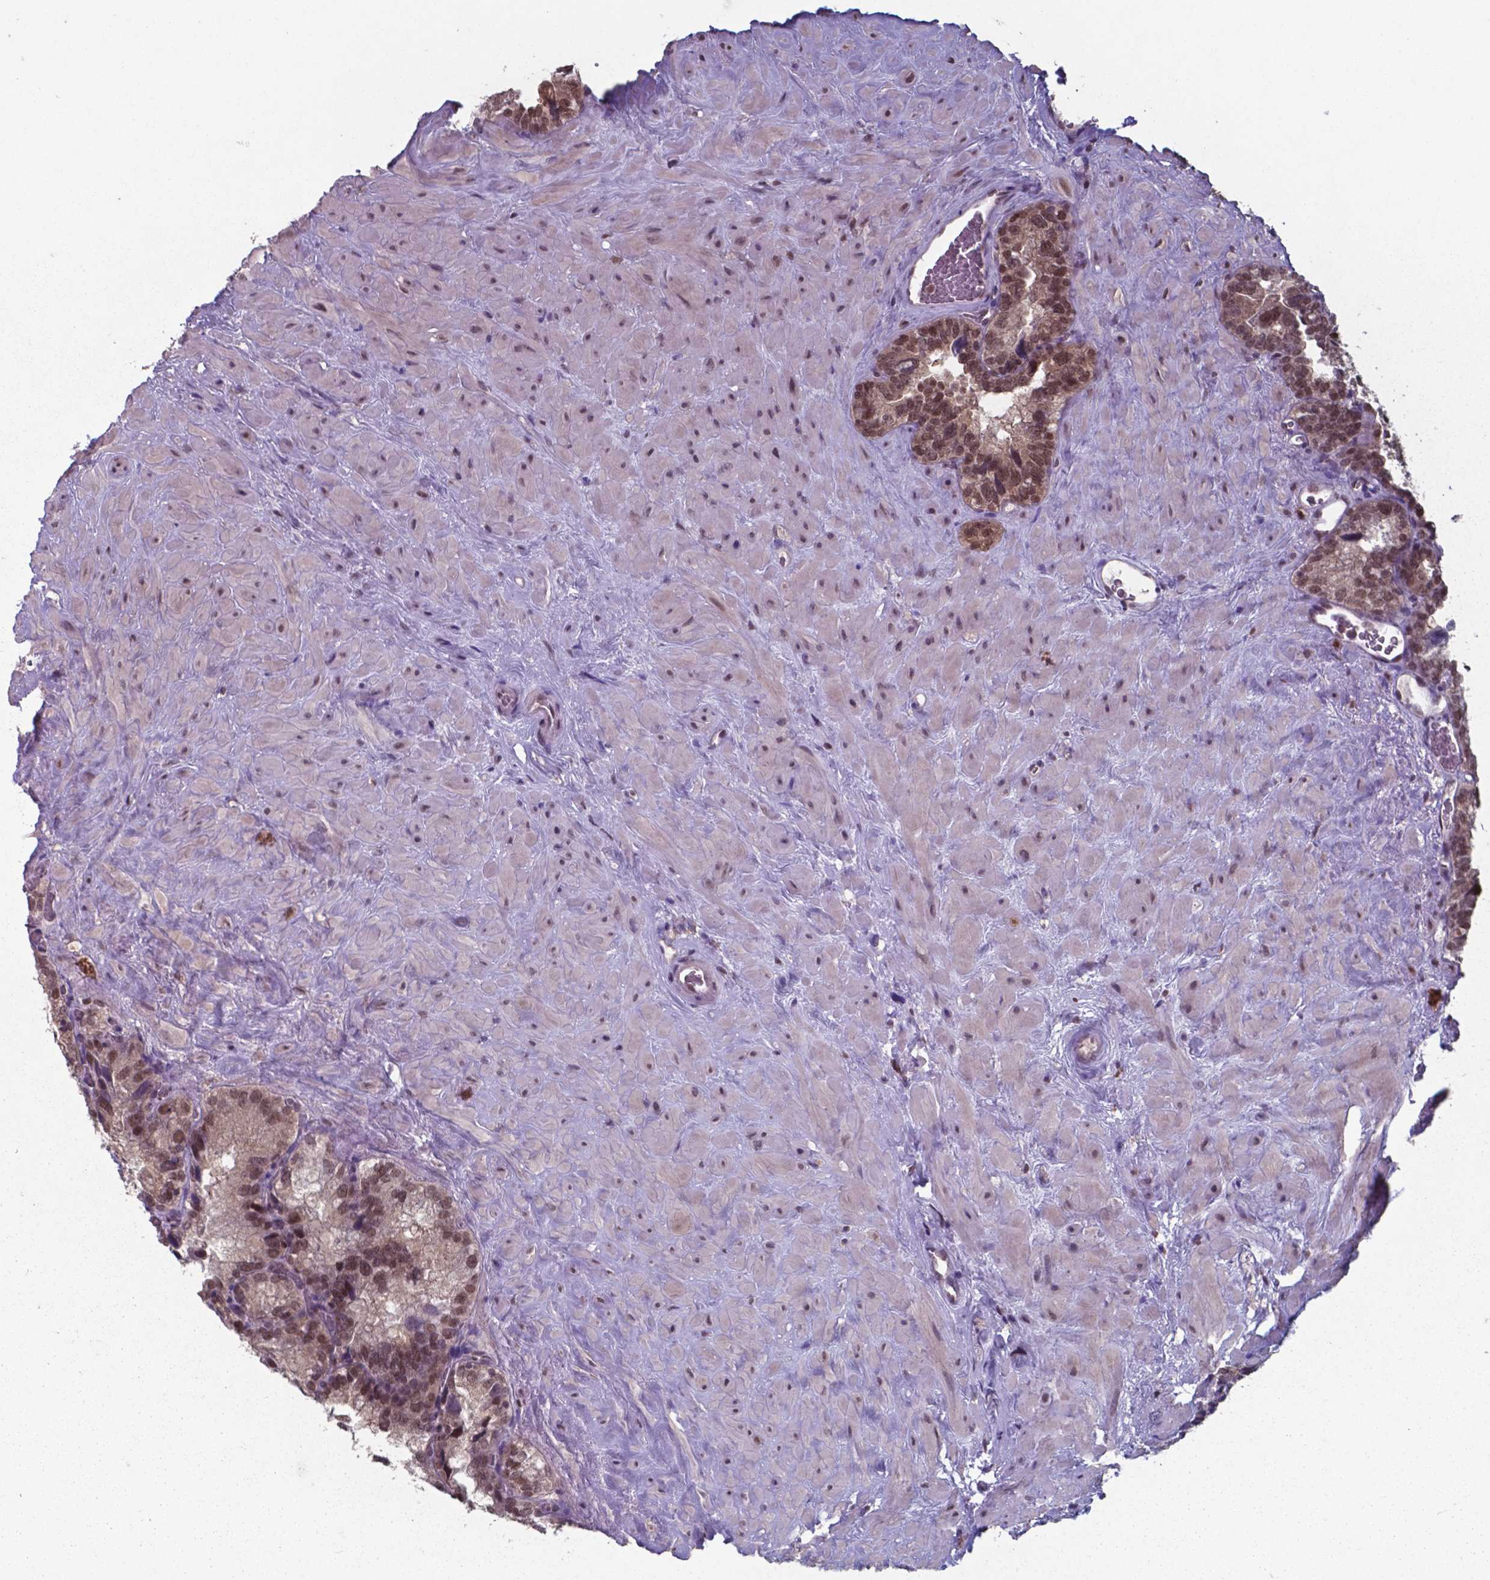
{"staining": {"intensity": "strong", "quantity": ">75%", "location": "cytoplasmic/membranous,nuclear"}, "tissue": "seminal vesicle", "cell_type": "Glandular cells", "image_type": "normal", "snomed": [{"axis": "morphology", "description": "Normal tissue, NOS"}, {"axis": "topography", "description": "Prostate"}, {"axis": "topography", "description": "Seminal veicle"}], "caption": "IHC micrograph of normal seminal vesicle: human seminal vesicle stained using immunohistochemistry displays high levels of strong protein expression localized specifically in the cytoplasmic/membranous,nuclear of glandular cells, appearing as a cytoplasmic/membranous,nuclear brown color.", "gene": "UBA1", "patient": {"sex": "male", "age": 71}}